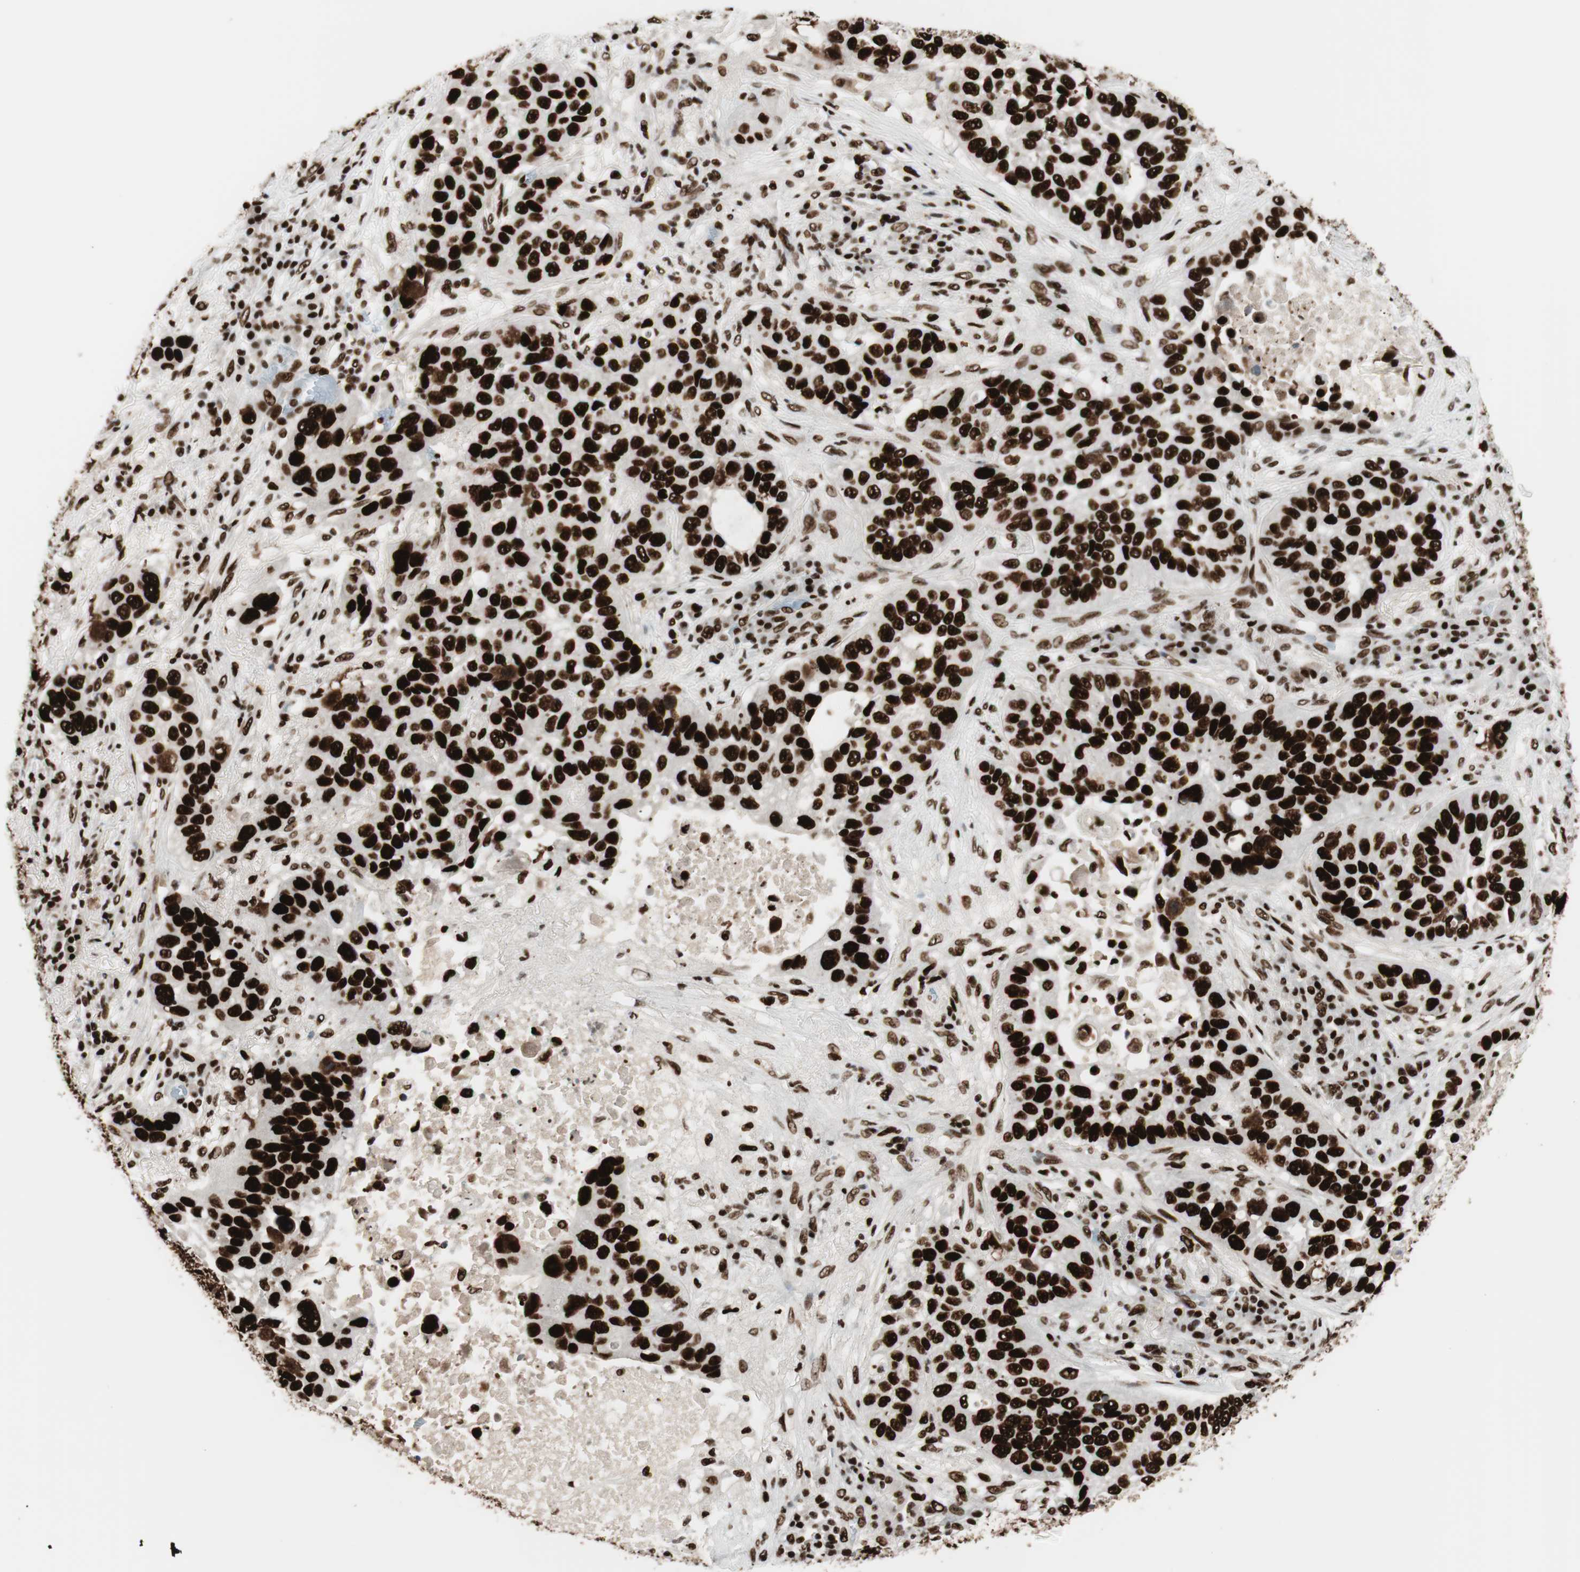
{"staining": {"intensity": "strong", "quantity": ">75%", "location": "nuclear"}, "tissue": "lung cancer", "cell_type": "Tumor cells", "image_type": "cancer", "snomed": [{"axis": "morphology", "description": "Squamous cell carcinoma, NOS"}, {"axis": "topography", "description": "Lung"}], "caption": "Strong nuclear staining is identified in approximately >75% of tumor cells in lung cancer (squamous cell carcinoma).", "gene": "PSME3", "patient": {"sex": "male", "age": 57}}